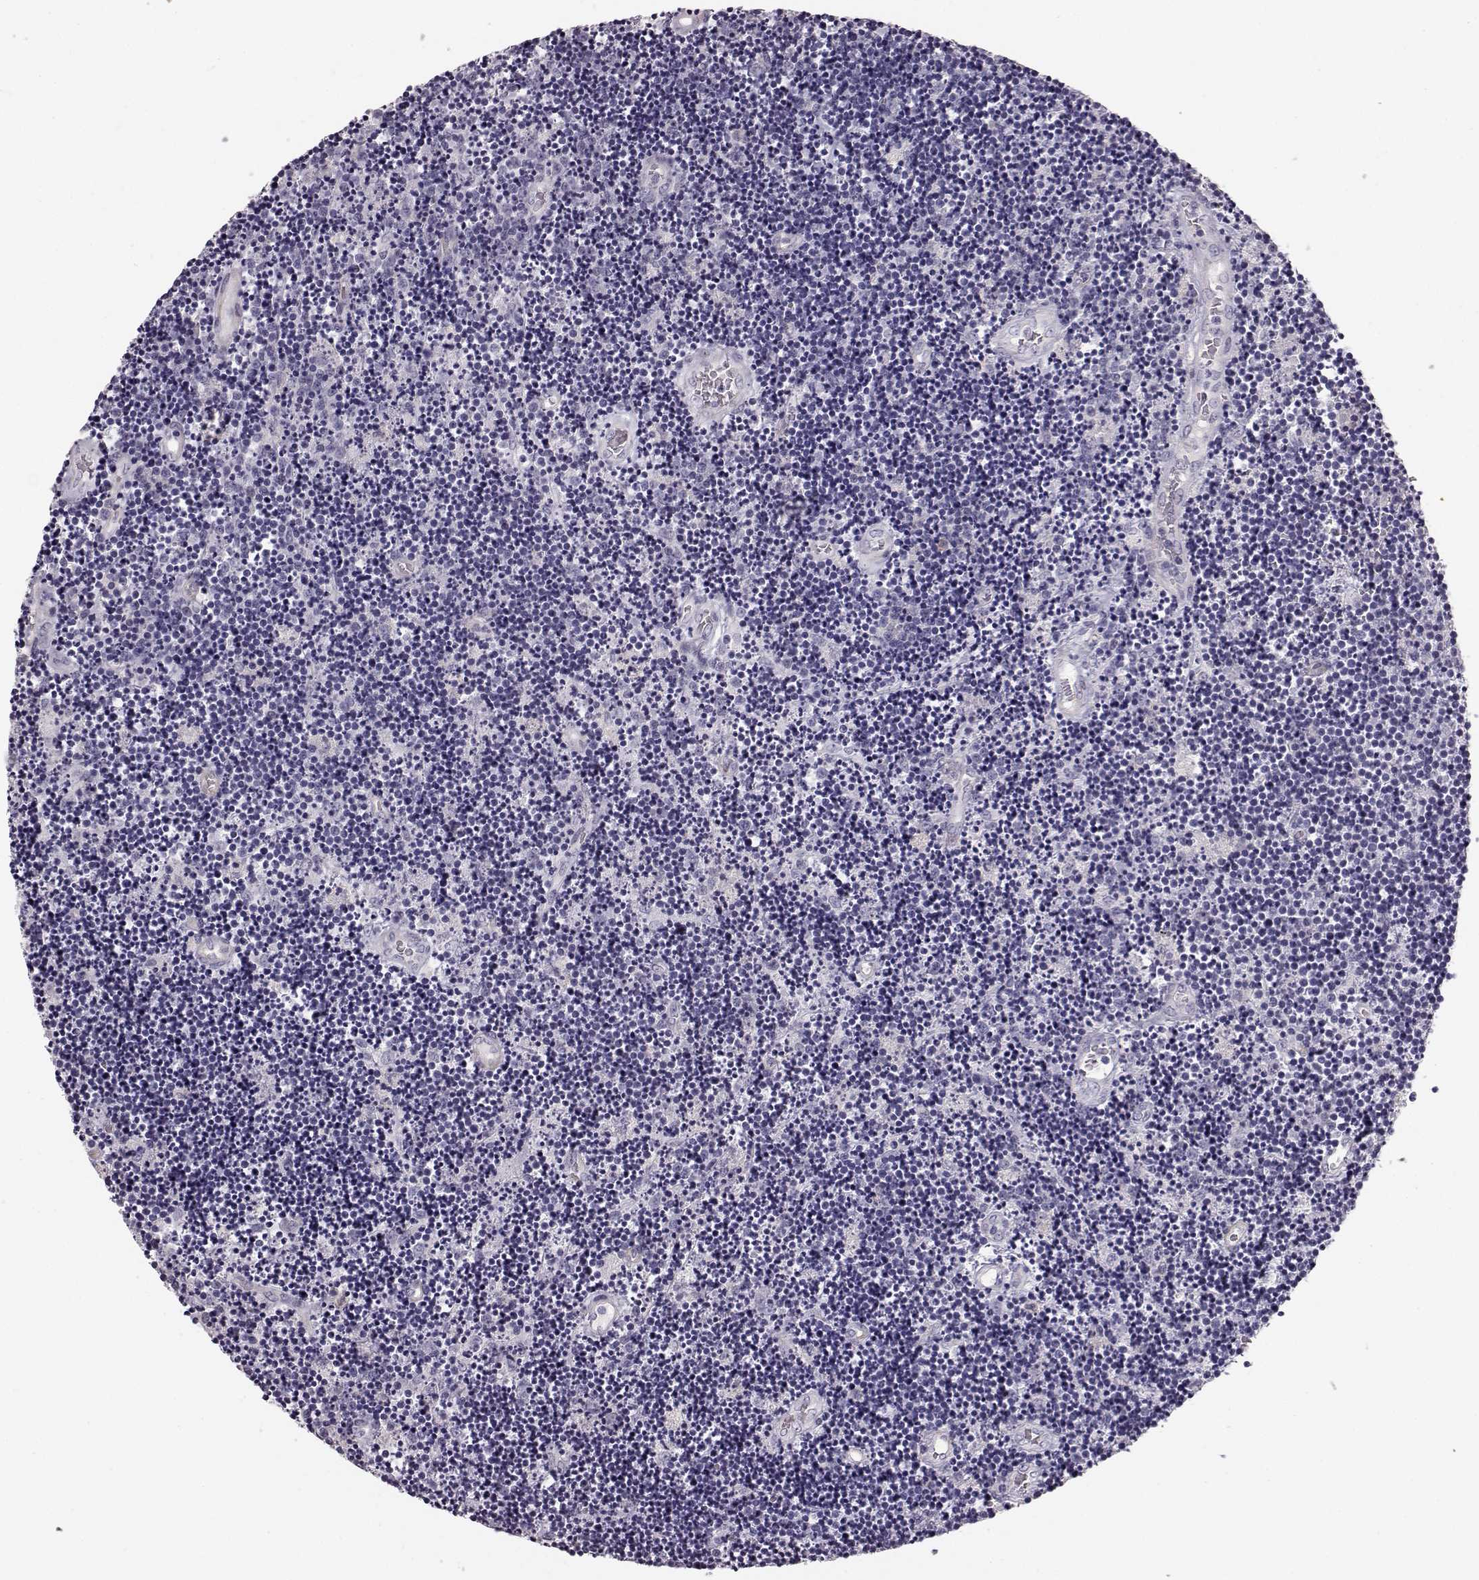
{"staining": {"intensity": "negative", "quantity": "none", "location": "none"}, "tissue": "lymphoma", "cell_type": "Tumor cells", "image_type": "cancer", "snomed": [{"axis": "morphology", "description": "Malignant lymphoma, non-Hodgkin's type, Low grade"}, {"axis": "topography", "description": "Brain"}], "caption": "Tumor cells show no significant protein expression in malignant lymphoma, non-Hodgkin's type (low-grade). (DAB immunohistochemistry (IHC) visualized using brightfield microscopy, high magnification).", "gene": "GPR50", "patient": {"sex": "female", "age": 66}}